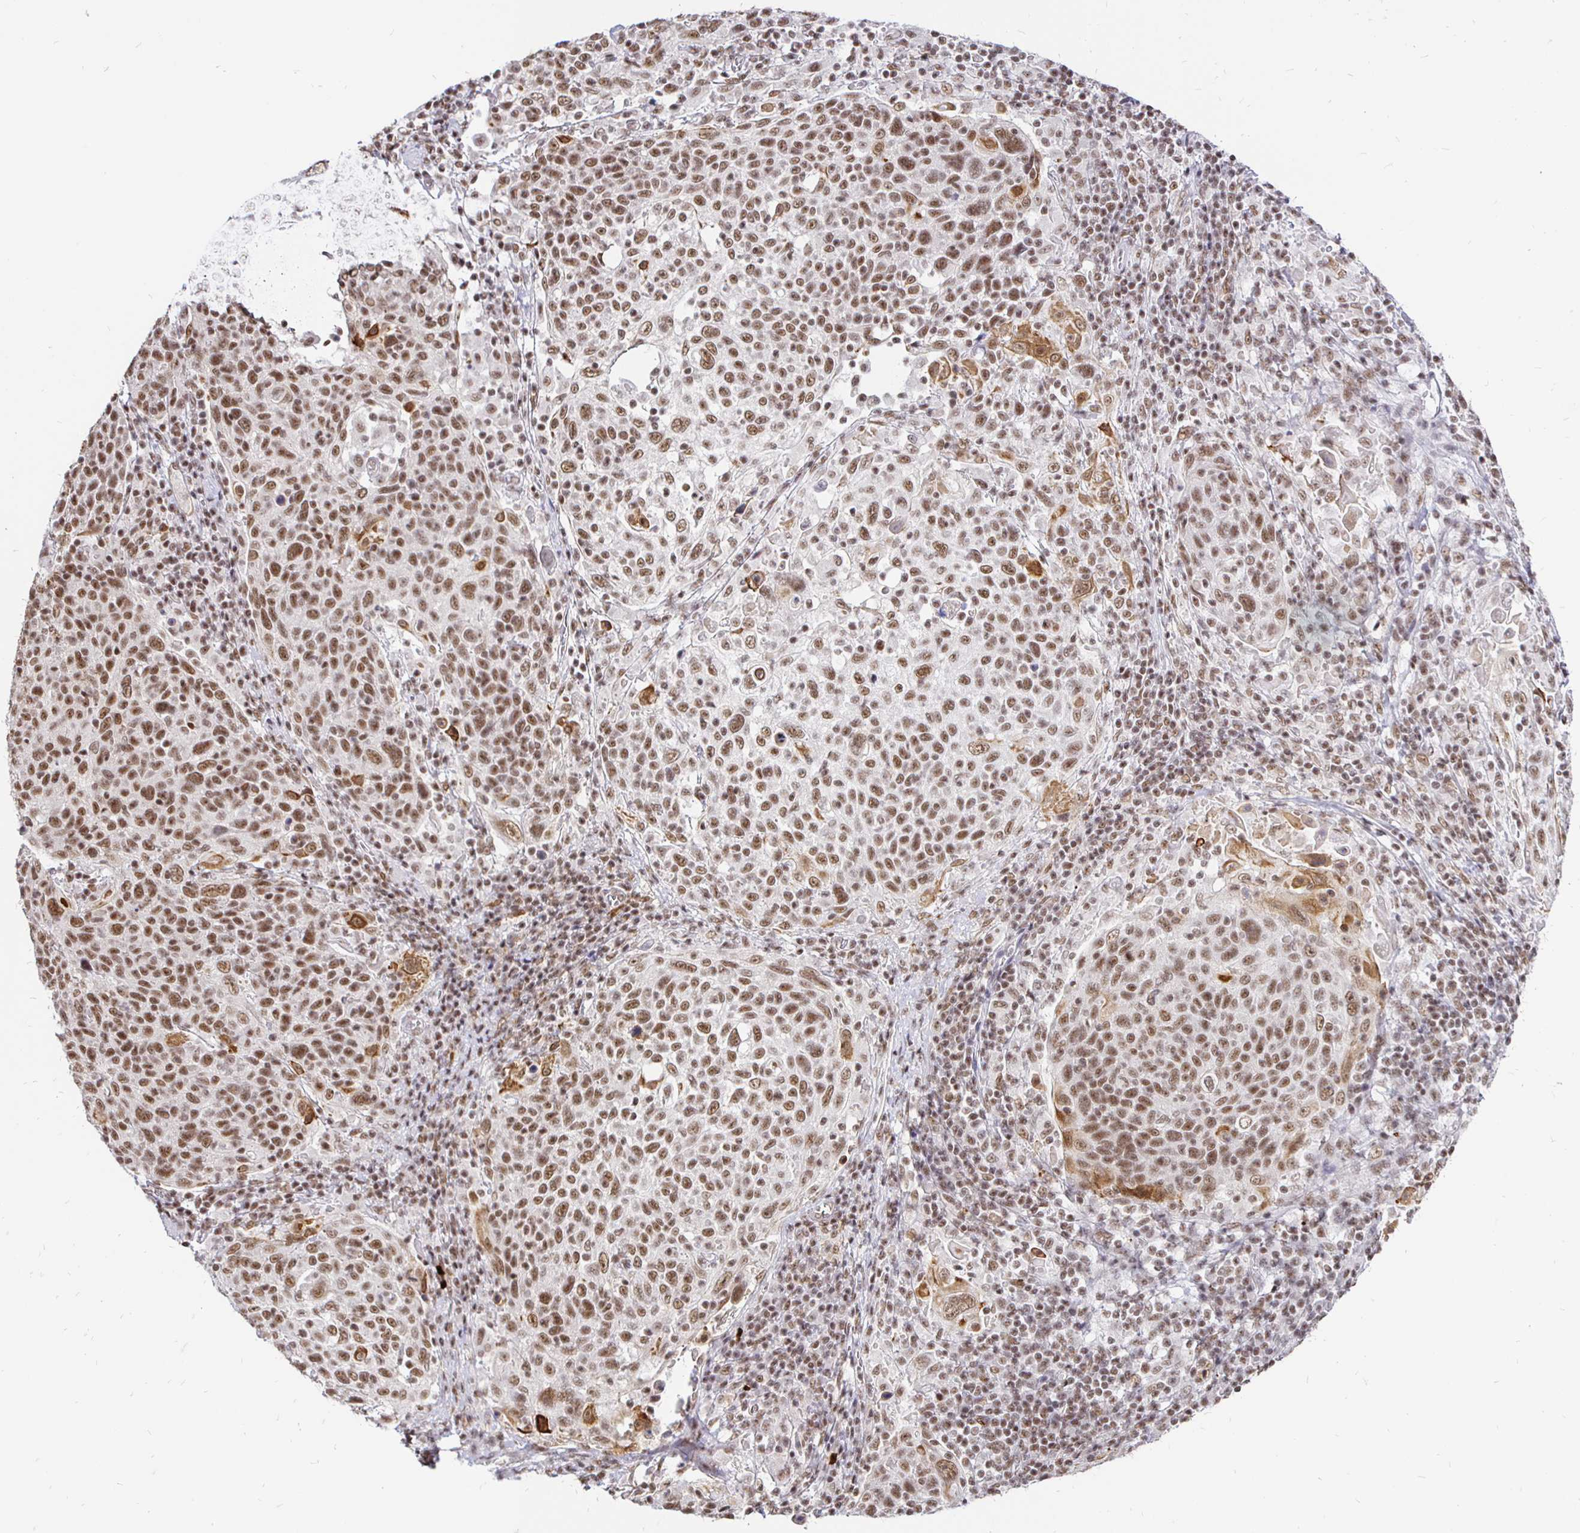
{"staining": {"intensity": "moderate", "quantity": ">75%", "location": "nuclear"}, "tissue": "cervical cancer", "cell_type": "Tumor cells", "image_type": "cancer", "snomed": [{"axis": "morphology", "description": "Squamous cell carcinoma, NOS"}, {"axis": "topography", "description": "Cervix"}], "caption": "A brown stain labels moderate nuclear positivity of a protein in cervical cancer tumor cells.", "gene": "SIN3A", "patient": {"sex": "female", "age": 61}}